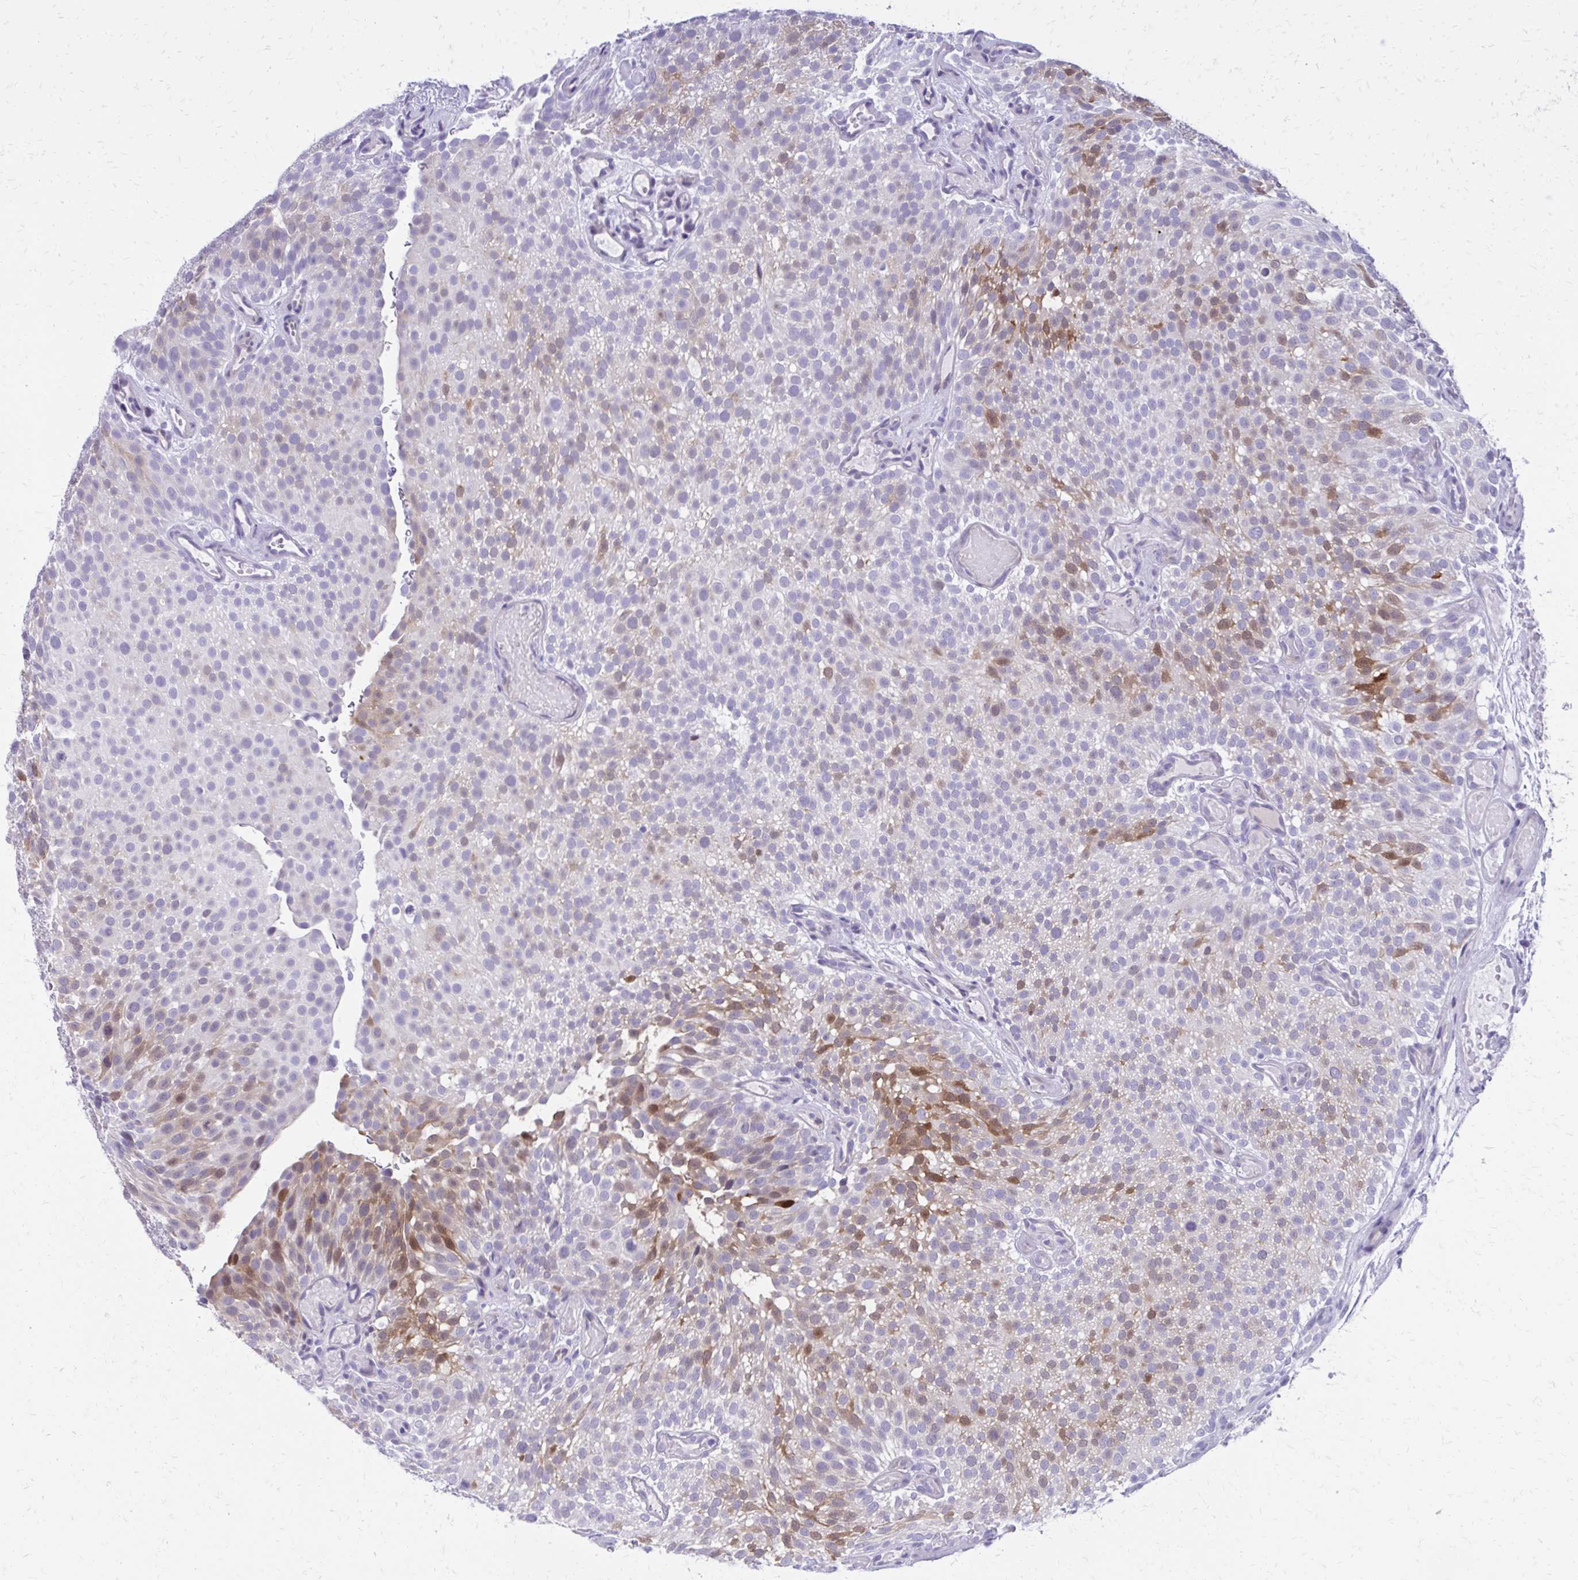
{"staining": {"intensity": "moderate", "quantity": "<25%", "location": "cytoplasmic/membranous,nuclear"}, "tissue": "urothelial cancer", "cell_type": "Tumor cells", "image_type": "cancer", "snomed": [{"axis": "morphology", "description": "Urothelial carcinoma, Low grade"}, {"axis": "topography", "description": "Urinary bladder"}], "caption": "This image demonstrates IHC staining of low-grade urothelial carcinoma, with low moderate cytoplasmic/membranous and nuclear positivity in about <25% of tumor cells.", "gene": "LCN15", "patient": {"sex": "male", "age": 78}}